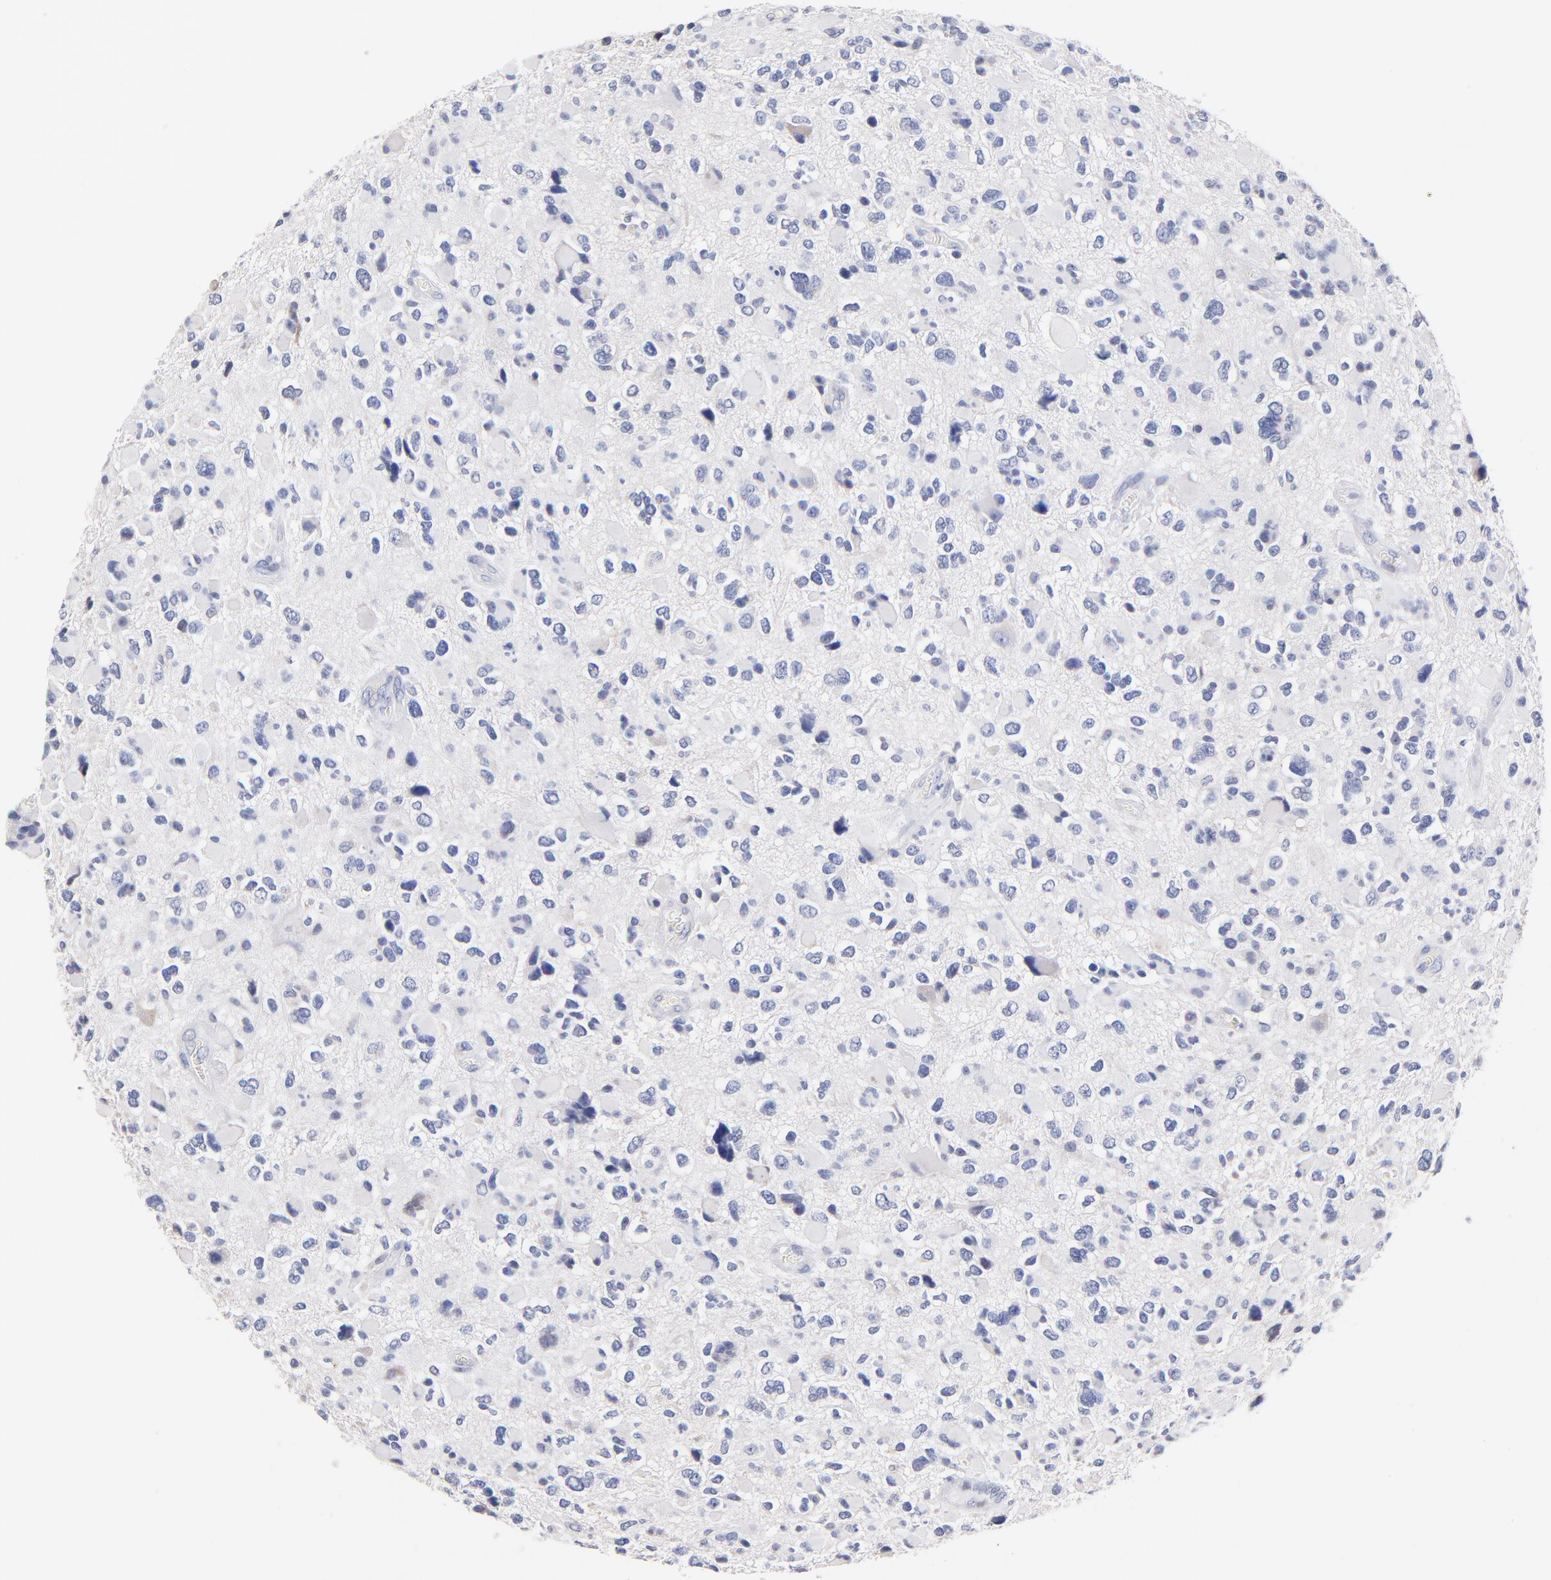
{"staining": {"intensity": "negative", "quantity": "none", "location": "none"}, "tissue": "glioma", "cell_type": "Tumor cells", "image_type": "cancer", "snomed": [{"axis": "morphology", "description": "Glioma, malignant, High grade"}, {"axis": "topography", "description": "Brain"}], "caption": "Immunohistochemistry image of glioma stained for a protein (brown), which displays no positivity in tumor cells. (Stains: DAB immunohistochemistry (IHC) with hematoxylin counter stain, Microscopy: brightfield microscopy at high magnification).", "gene": "TWNK", "patient": {"sex": "female", "age": 37}}